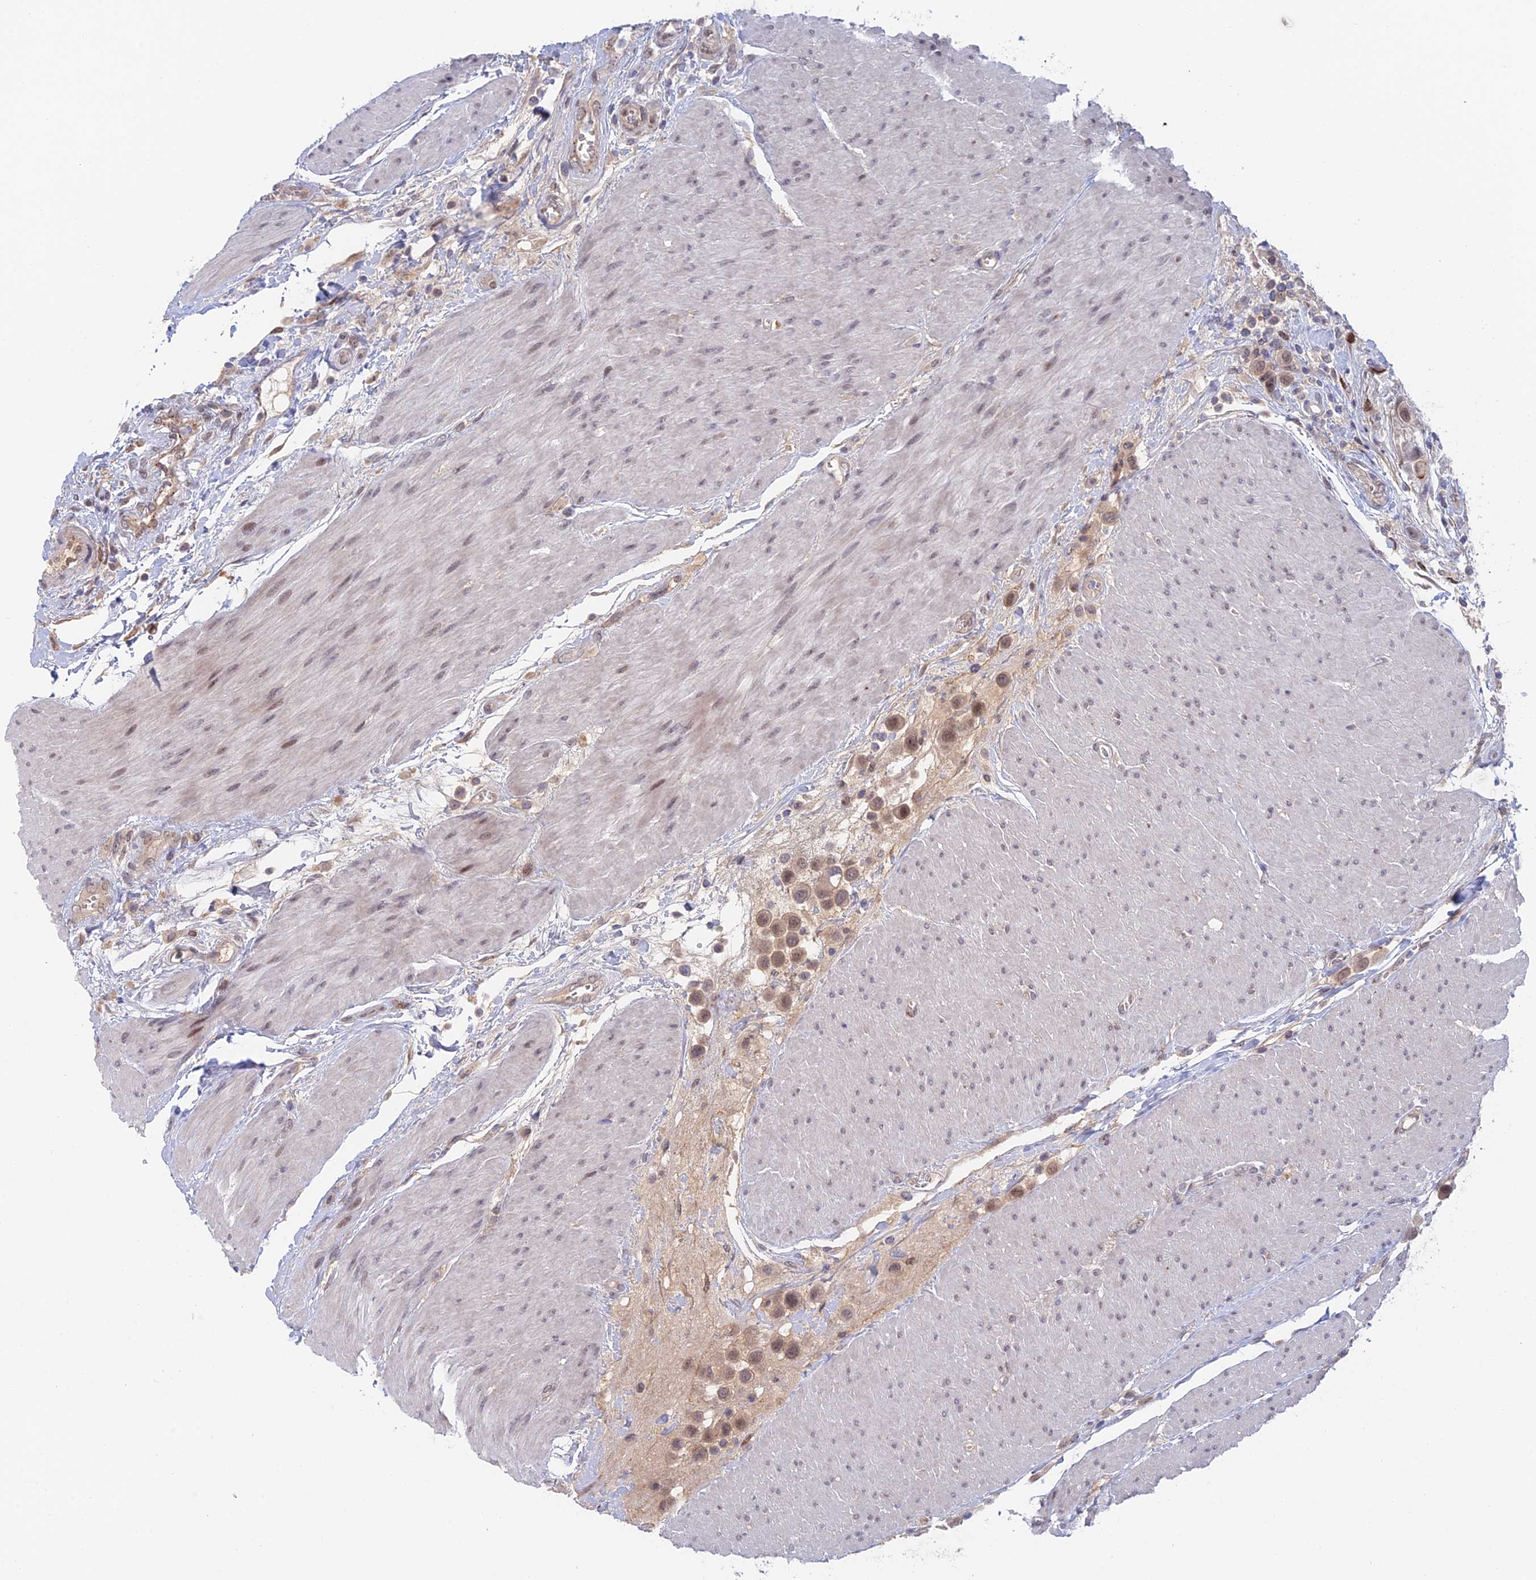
{"staining": {"intensity": "moderate", "quantity": ">75%", "location": "nuclear"}, "tissue": "urothelial cancer", "cell_type": "Tumor cells", "image_type": "cancer", "snomed": [{"axis": "morphology", "description": "Urothelial carcinoma, High grade"}, {"axis": "topography", "description": "Urinary bladder"}], "caption": "Immunohistochemistry (IHC) histopathology image of urothelial carcinoma (high-grade) stained for a protein (brown), which displays medium levels of moderate nuclear expression in about >75% of tumor cells.", "gene": "ZUP1", "patient": {"sex": "male", "age": 50}}